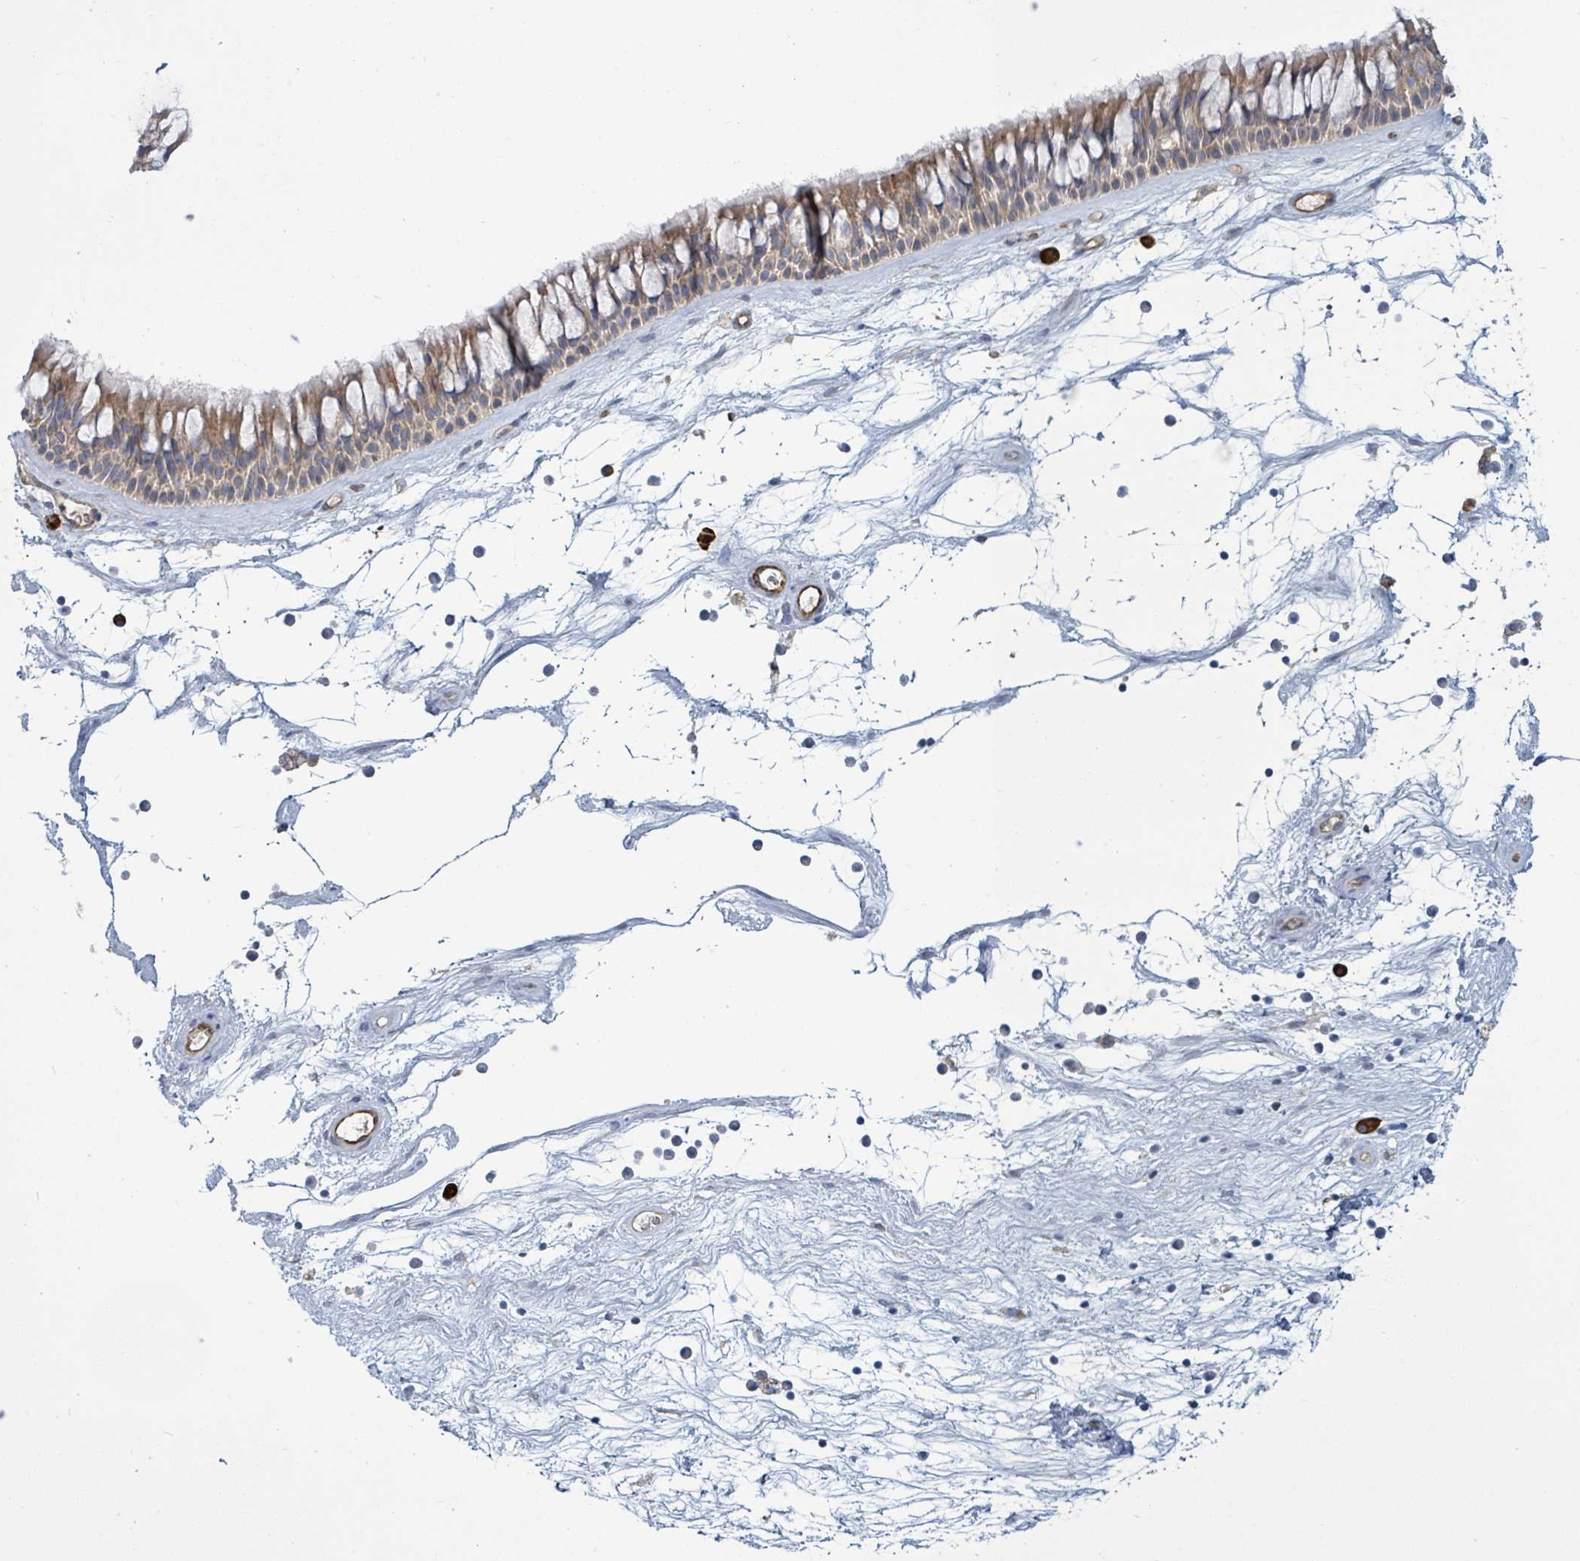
{"staining": {"intensity": "moderate", "quantity": ">75%", "location": "cytoplasmic/membranous"}, "tissue": "nasopharynx", "cell_type": "Respiratory epithelial cells", "image_type": "normal", "snomed": [{"axis": "morphology", "description": "Normal tissue, NOS"}, {"axis": "topography", "description": "Nasopharynx"}], "caption": "IHC micrograph of unremarkable nasopharynx stained for a protein (brown), which reveals medium levels of moderate cytoplasmic/membranous expression in approximately >75% of respiratory epithelial cells.", "gene": "SIRPB1", "patient": {"sex": "male", "age": 64}}